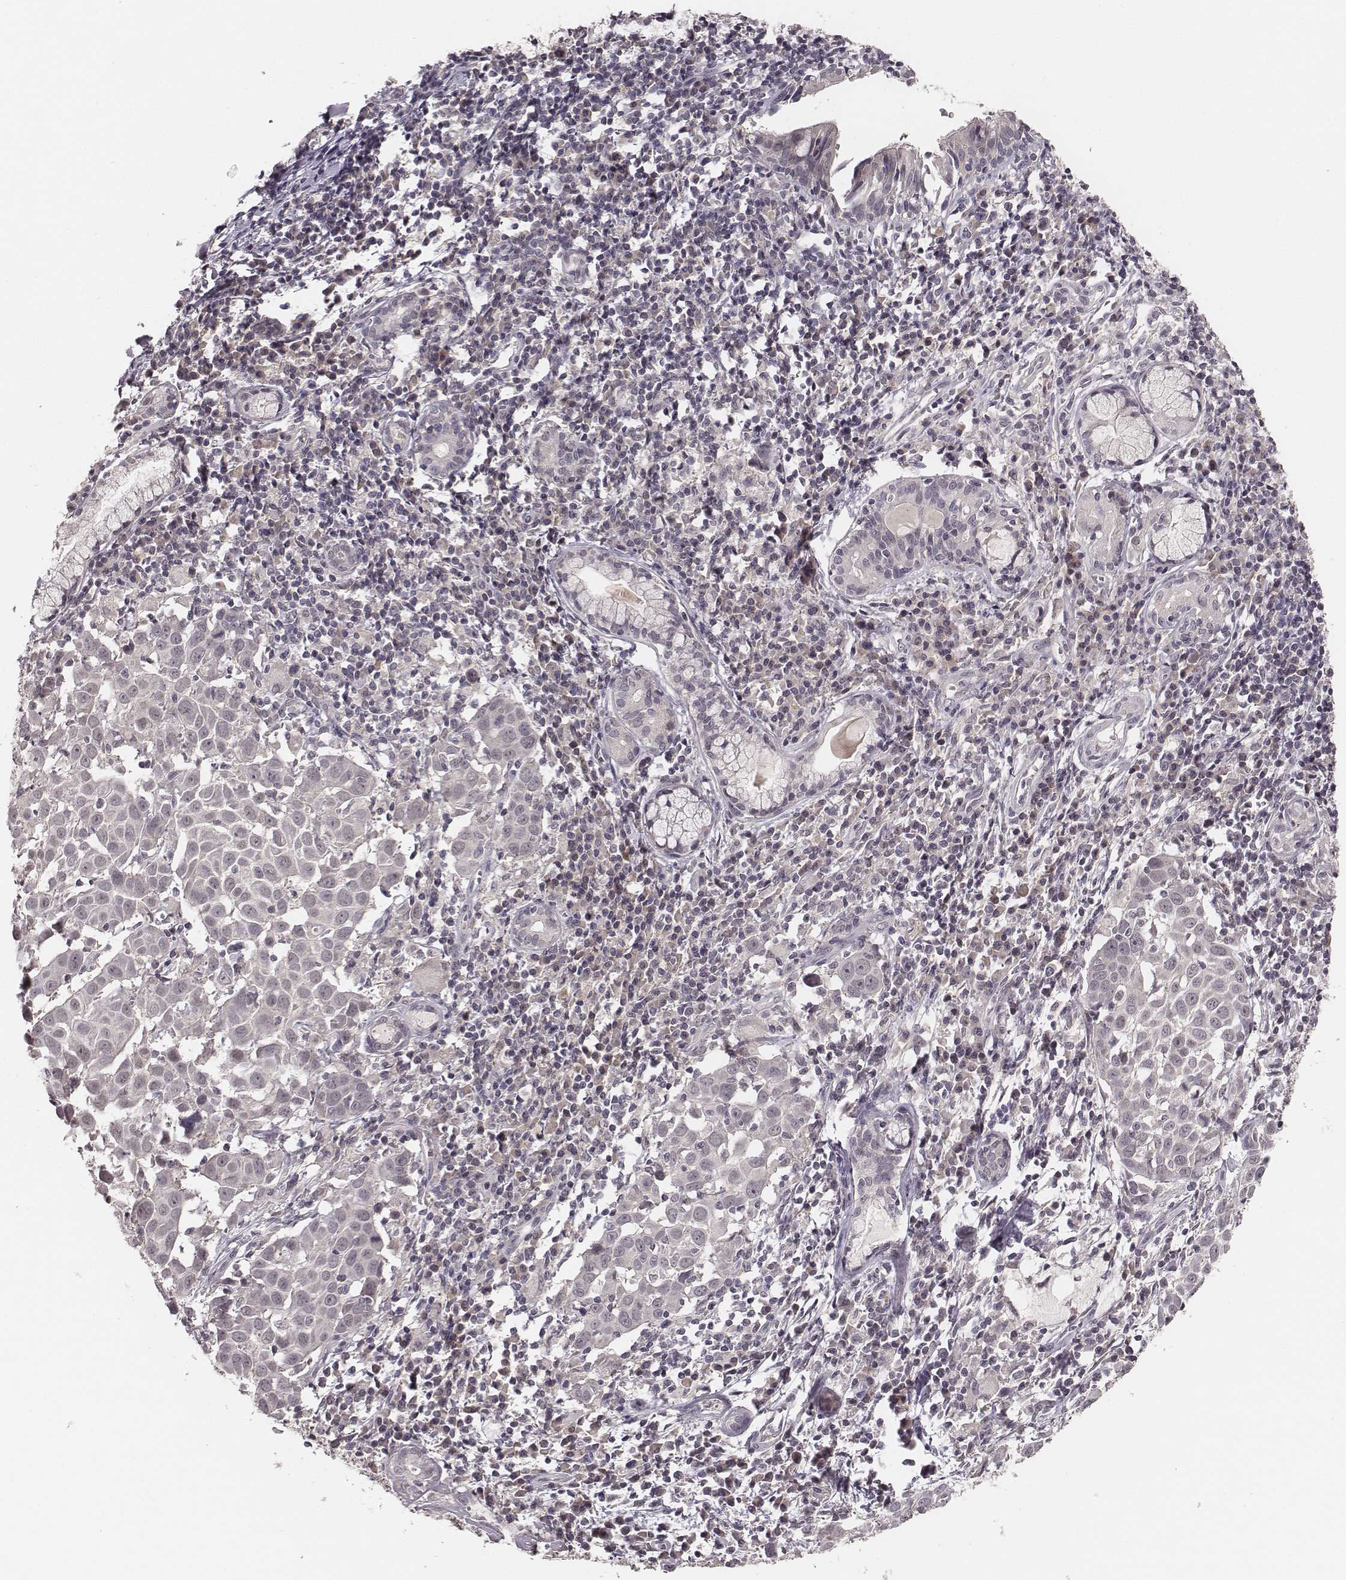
{"staining": {"intensity": "negative", "quantity": "none", "location": "none"}, "tissue": "lung cancer", "cell_type": "Tumor cells", "image_type": "cancer", "snomed": [{"axis": "morphology", "description": "Squamous cell carcinoma, NOS"}, {"axis": "topography", "description": "Lung"}], "caption": "This photomicrograph is of squamous cell carcinoma (lung) stained with immunohistochemistry to label a protein in brown with the nuclei are counter-stained blue. There is no positivity in tumor cells.", "gene": "LY6K", "patient": {"sex": "male", "age": 57}}